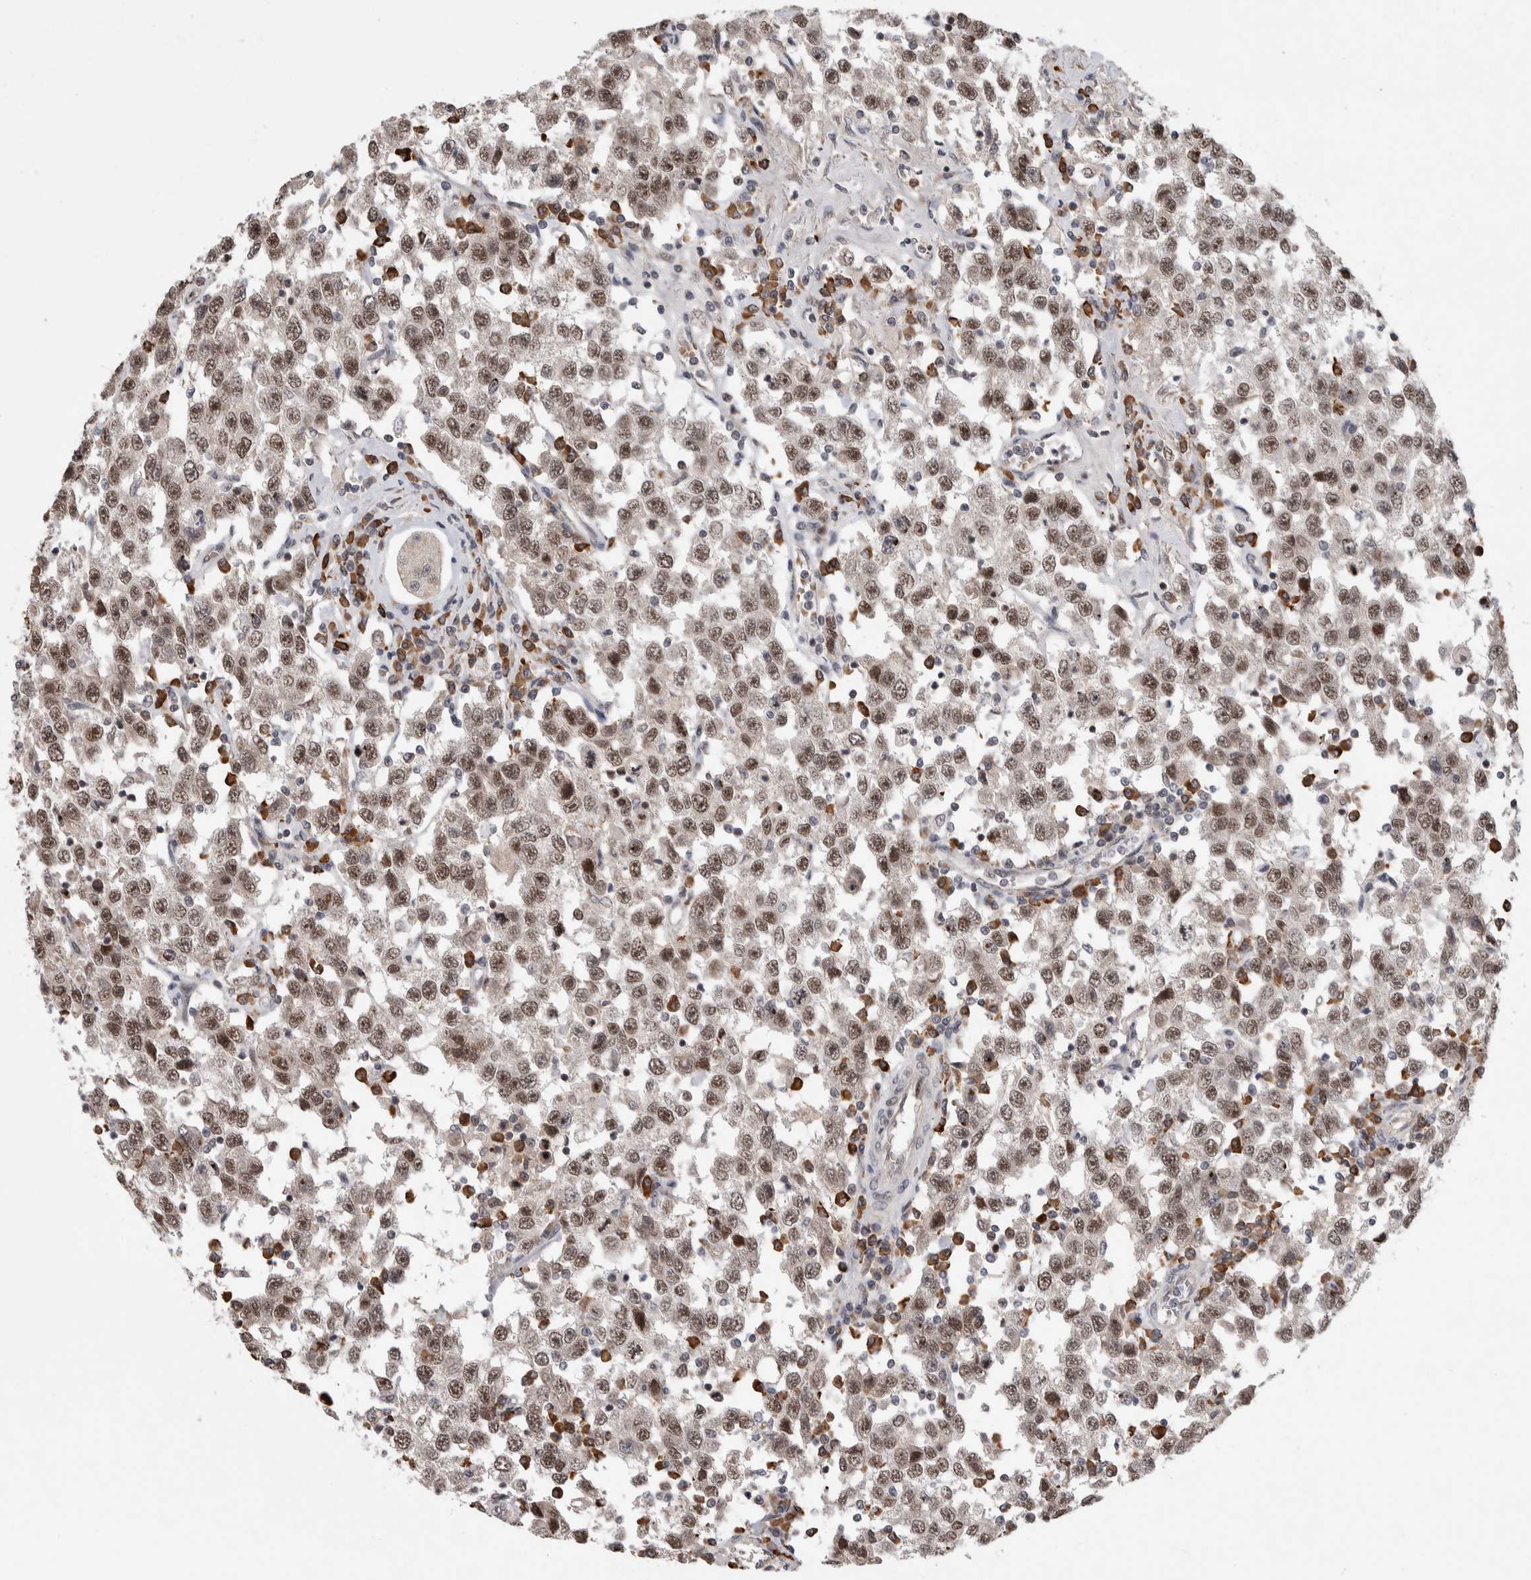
{"staining": {"intensity": "moderate", "quantity": ">75%", "location": "nuclear"}, "tissue": "testis cancer", "cell_type": "Tumor cells", "image_type": "cancer", "snomed": [{"axis": "morphology", "description": "Seminoma, NOS"}, {"axis": "topography", "description": "Testis"}], "caption": "Testis seminoma was stained to show a protein in brown. There is medium levels of moderate nuclear expression in approximately >75% of tumor cells. (DAB = brown stain, brightfield microscopy at high magnification).", "gene": "ZNF592", "patient": {"sex": "male", "age": 41}}